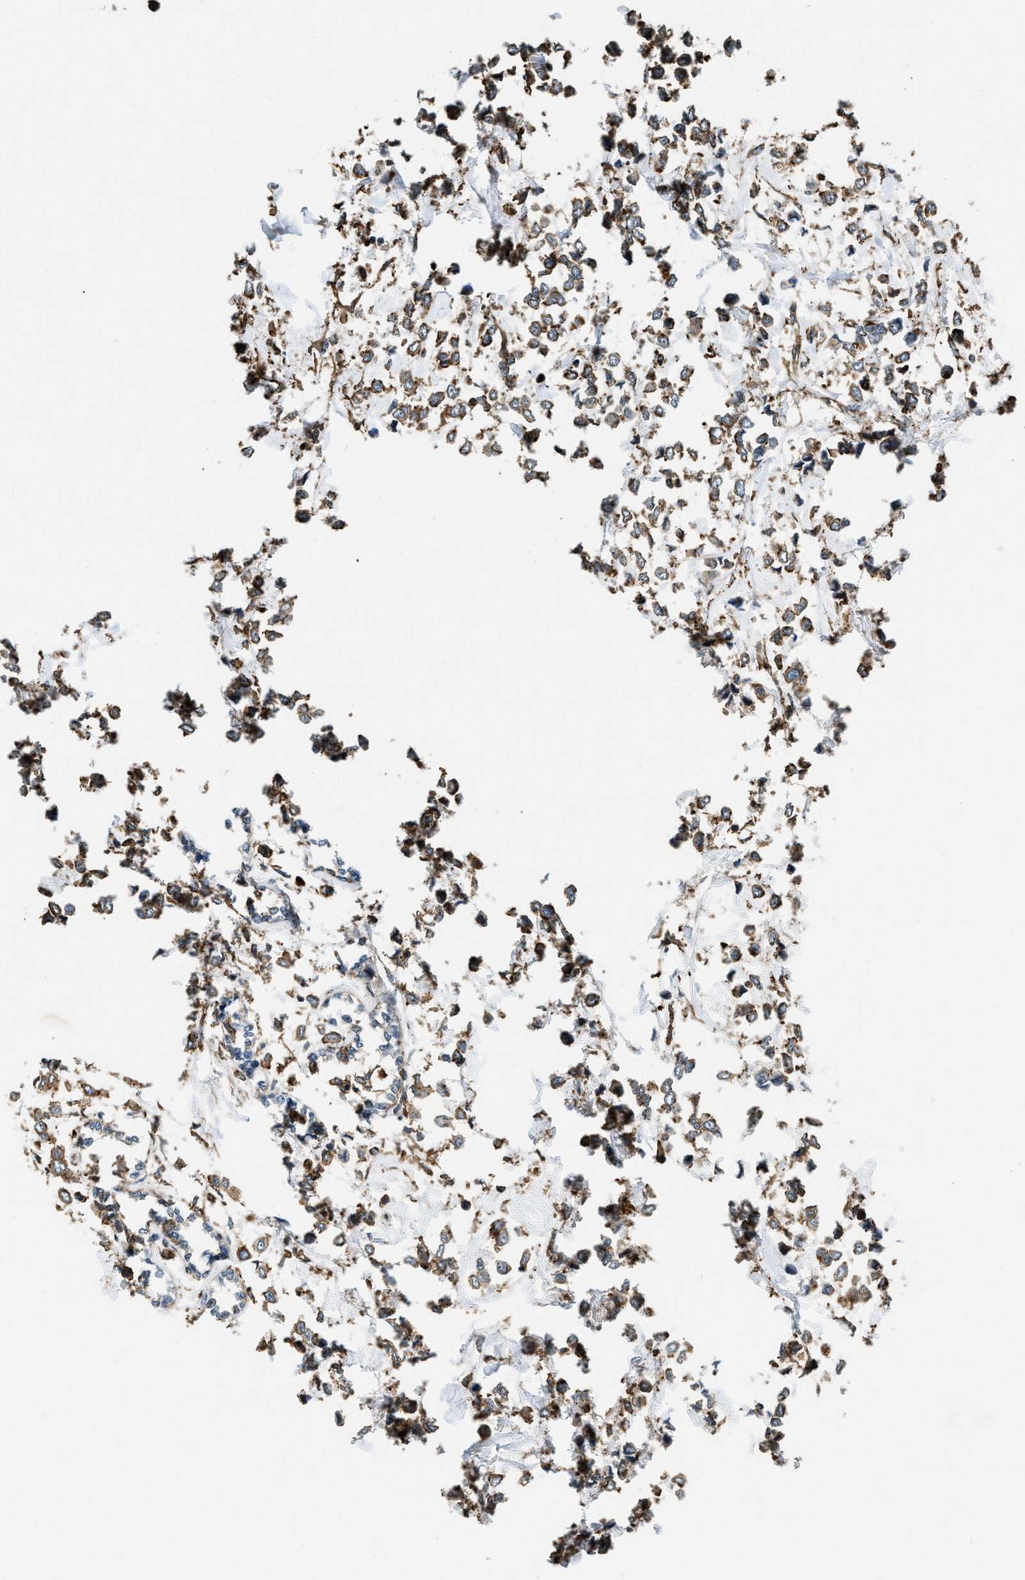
{"staining": {"intensity": "moderate", "quantity": ">75%", "location": "cytoplasmic/membranous"}, "tissue": "breast cancer", "cell_type": "Tumor cells", "image_type": "cancer", "snomed": [{"axis": "morphology", "description": "Lobular carcinoma"}, {"axis": "topography", "description": "Breast"}], "caption": "Immunohistochemical staining of human breast lobular carcinoma displays medium levels of moderate cytoplasmic/membranous protein expression in about >75% of tumor cells.", "gene": "YARS1", "patient": {"sex": "female", "age": 51}}